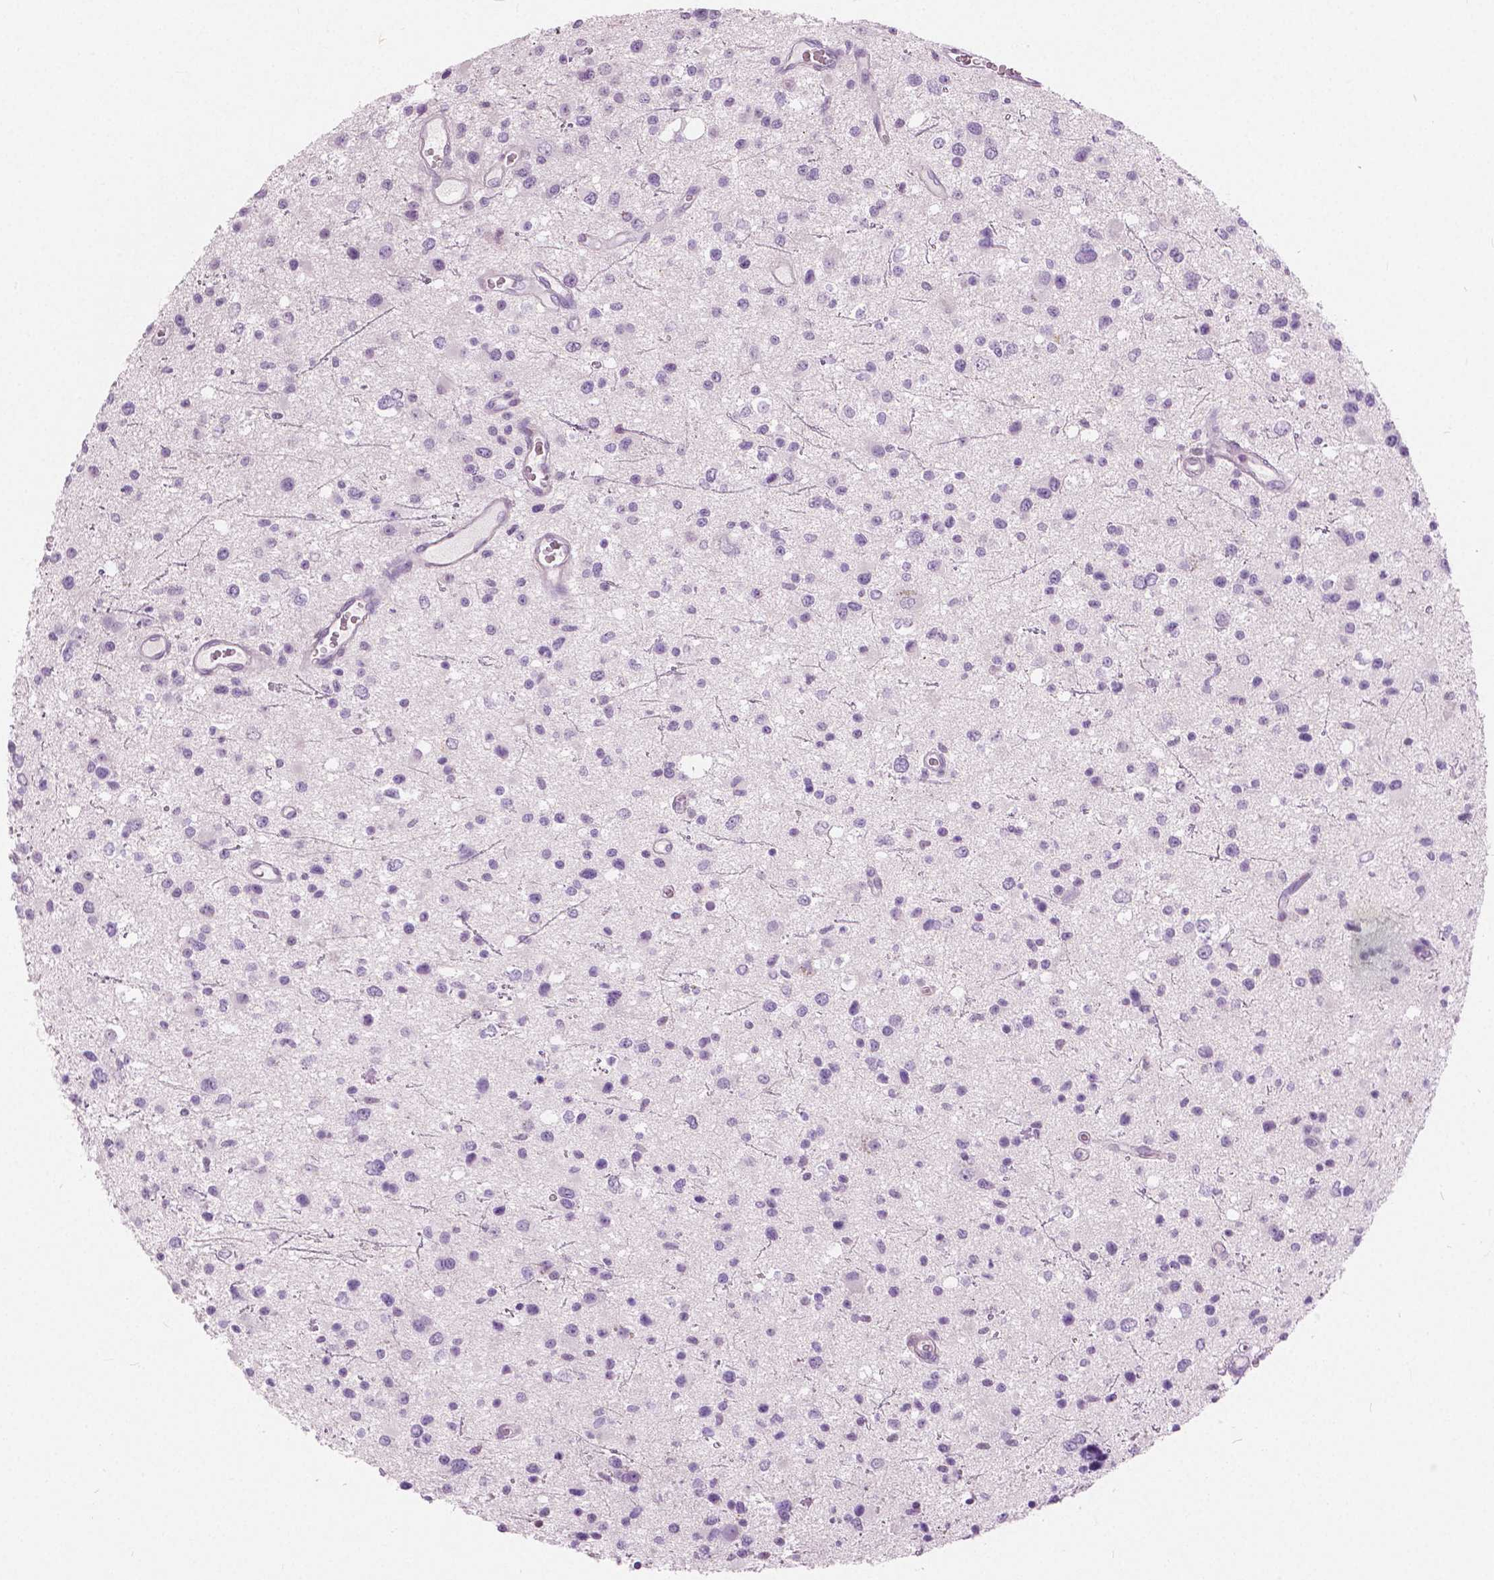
{"staining": {"intensity": "negative", "quantity": "none", "location": "none"}, "tissue": "glioma", "cell_type": "Tumor cells", "image_type": "cancer", "snomed": [{"axis": "morphology", "description": "Glioma, malignant, Low grade"}, {"axis": "topography", "description": "Brain"}], "caption": "Immunohistochemistry micrograph of human malignant low-grade glioma stained for a protein (brown), which reveals no positivity in tumor cells. (IHC, brightfield microscopy, high magnification).", "gene": "GALM", "patient": {"sex": "male", "age": 43}}